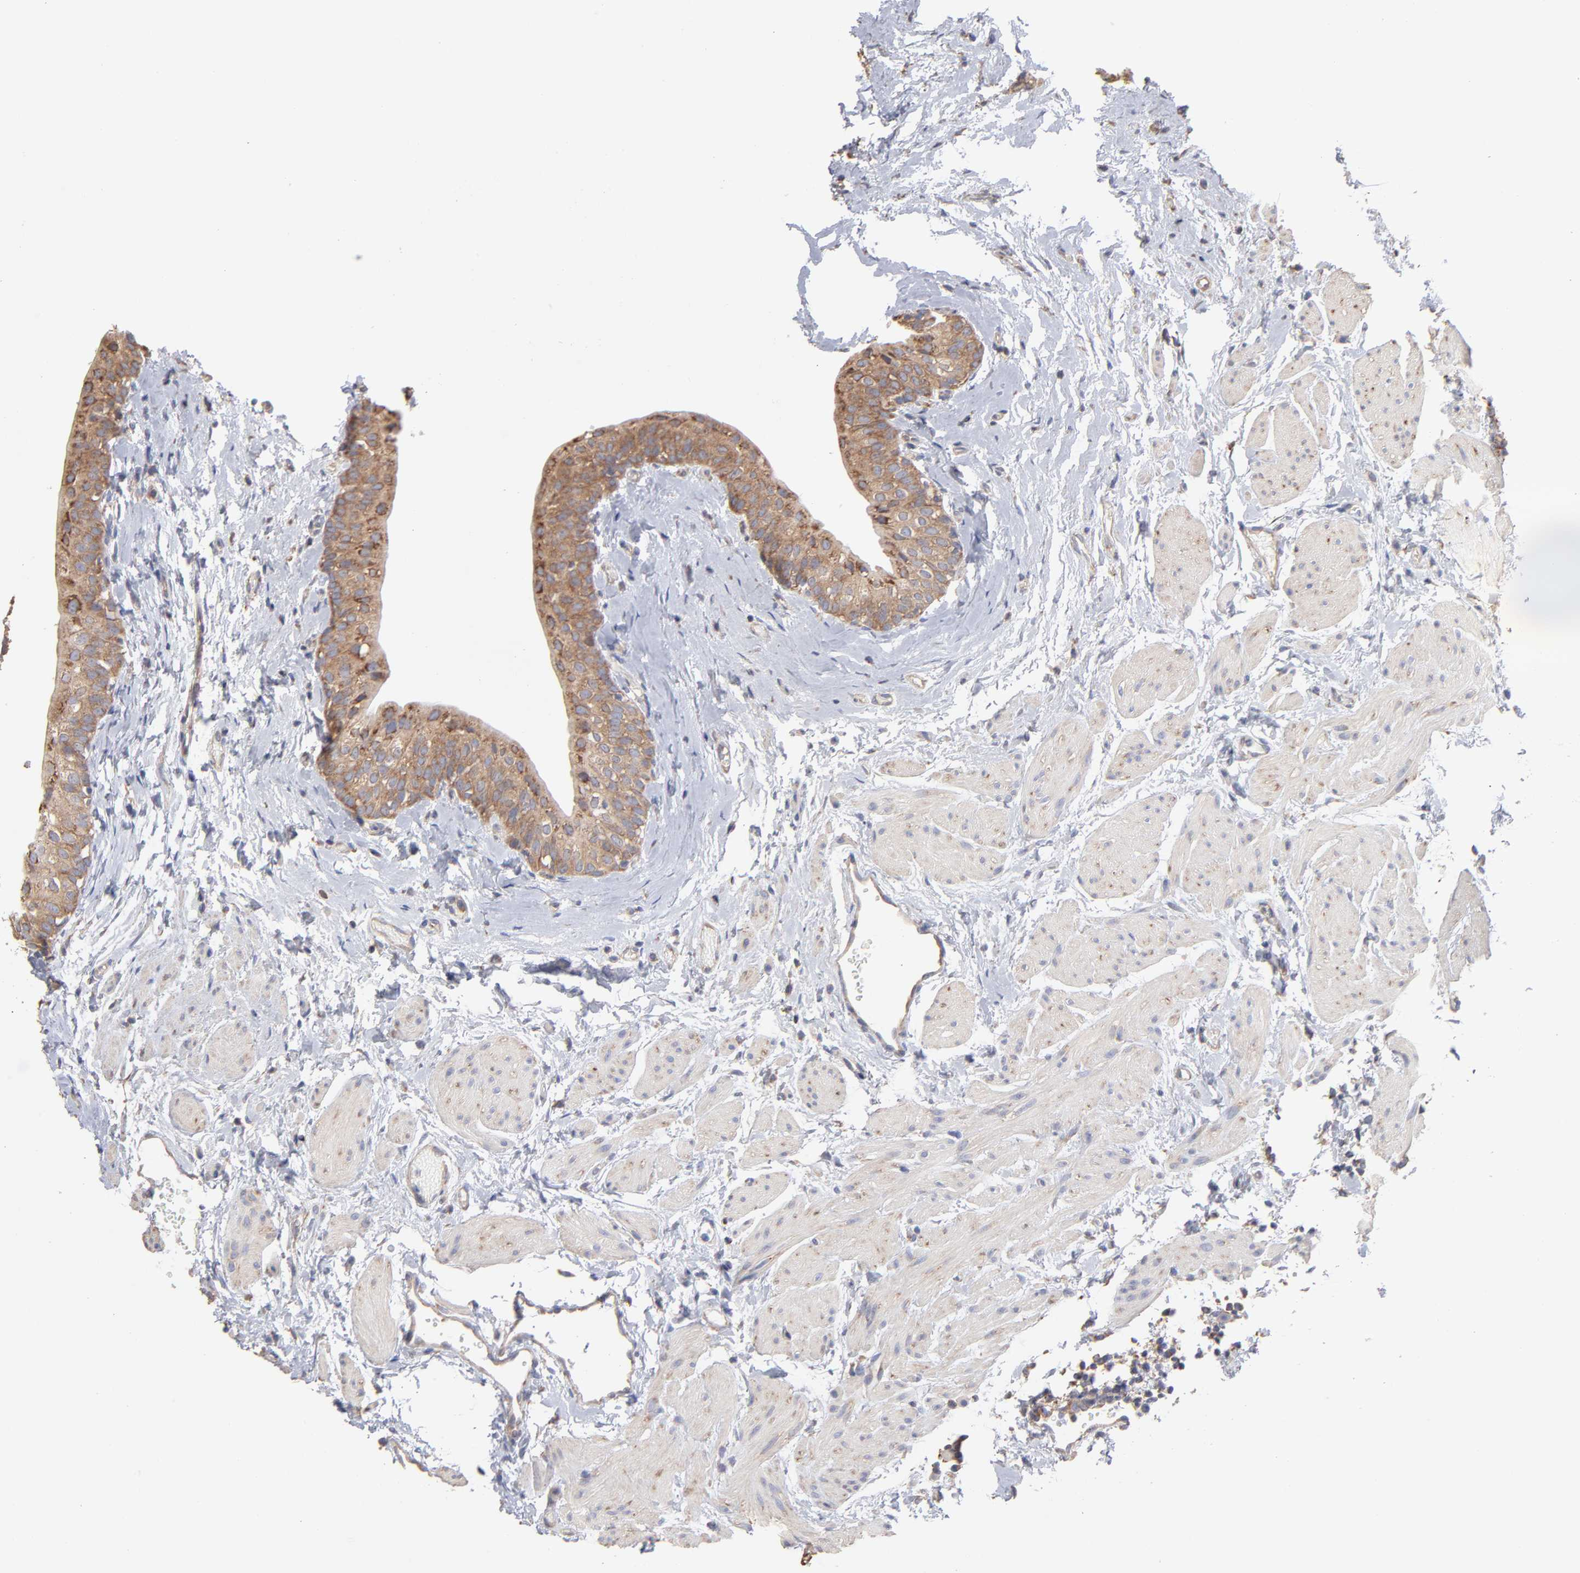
{"staining": {"intensity": "moderate", "quantity": ">75%", "location": "cytoplasmic/membranous"}, "tissue": "urinary bladder", "cell_type": "Urothelial cells", "image_type": "normal", "snomed": [{"axis": "morphology", "description": "Normal tissue, NOS"}, {"axis": "topography", "description": "Urinary bladder"}], "caption": "A high-resolution image shows IHC staining of unremarkable urinary bladder, which shows moderate cytoplasmic/membranous positivity in approximately >75% of urothelial cells.", "gene": "RPL3", "patient": {"sex": "male", "age": 59}}